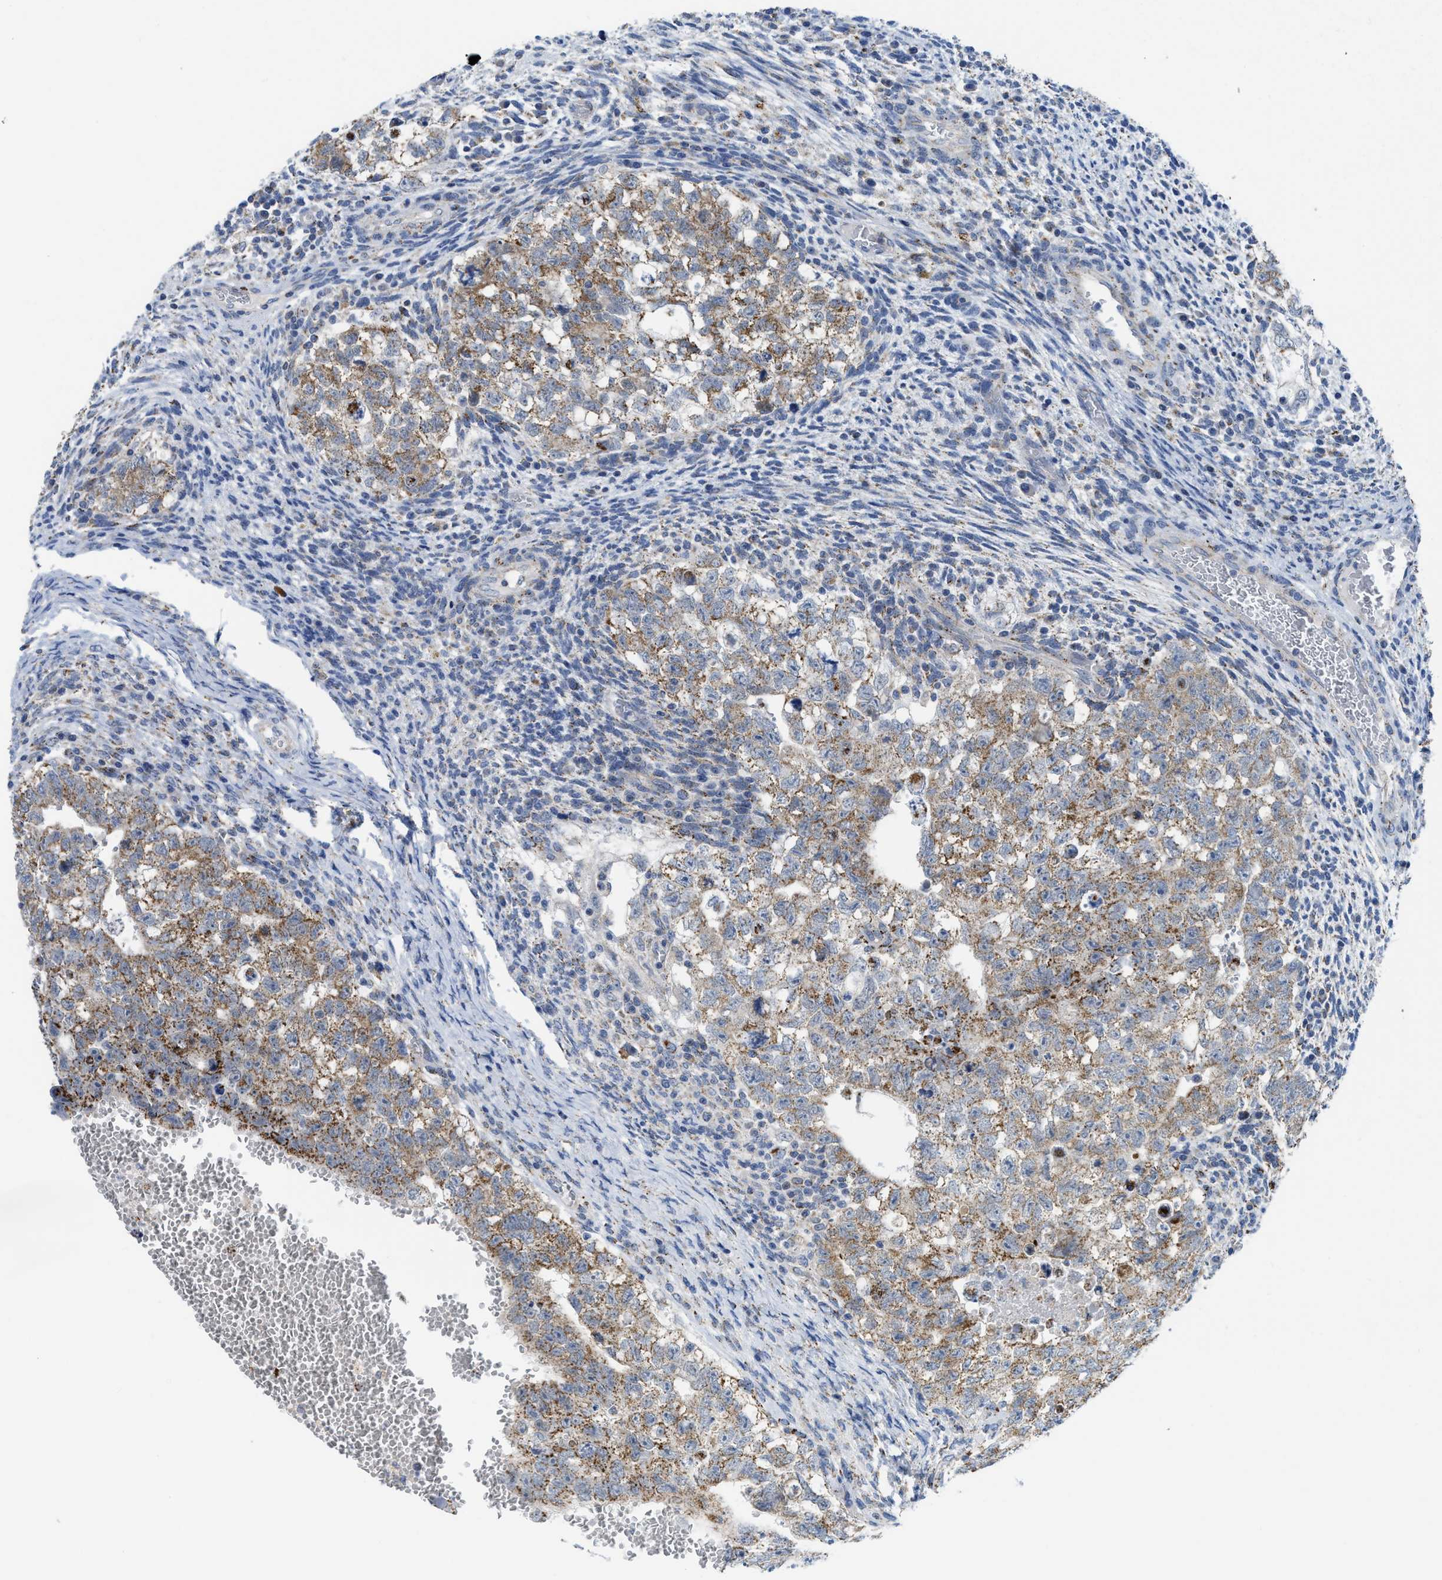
{"staining": {"intensity": "moderate", "quantity": ">75%", "location": "cytoplasmic/membranous"}, "tissue": "testis cancer", "cell_type": "Tumor cells", "image_type": "cancer", "snomed": [{"axis": "morphology", "description": "Seminoma, NOS"}, {"axis": "morphology", "description": "Carcinoma, Embryonal, NOS"}, {"axis": "topography", "description": "Testis"}], "caption": "Protein staining displays moderate cytoplasmic/membranous staining in approximately >75% of tumor cells in testis cancer. The staining was performed using DAB to visualize the protein expression in brown, while the nuclei were stained in blue with hematoxylin (Magnification: 20x).", "gene": "GATD3", "patient": {"sex": "male", "age": 38}}